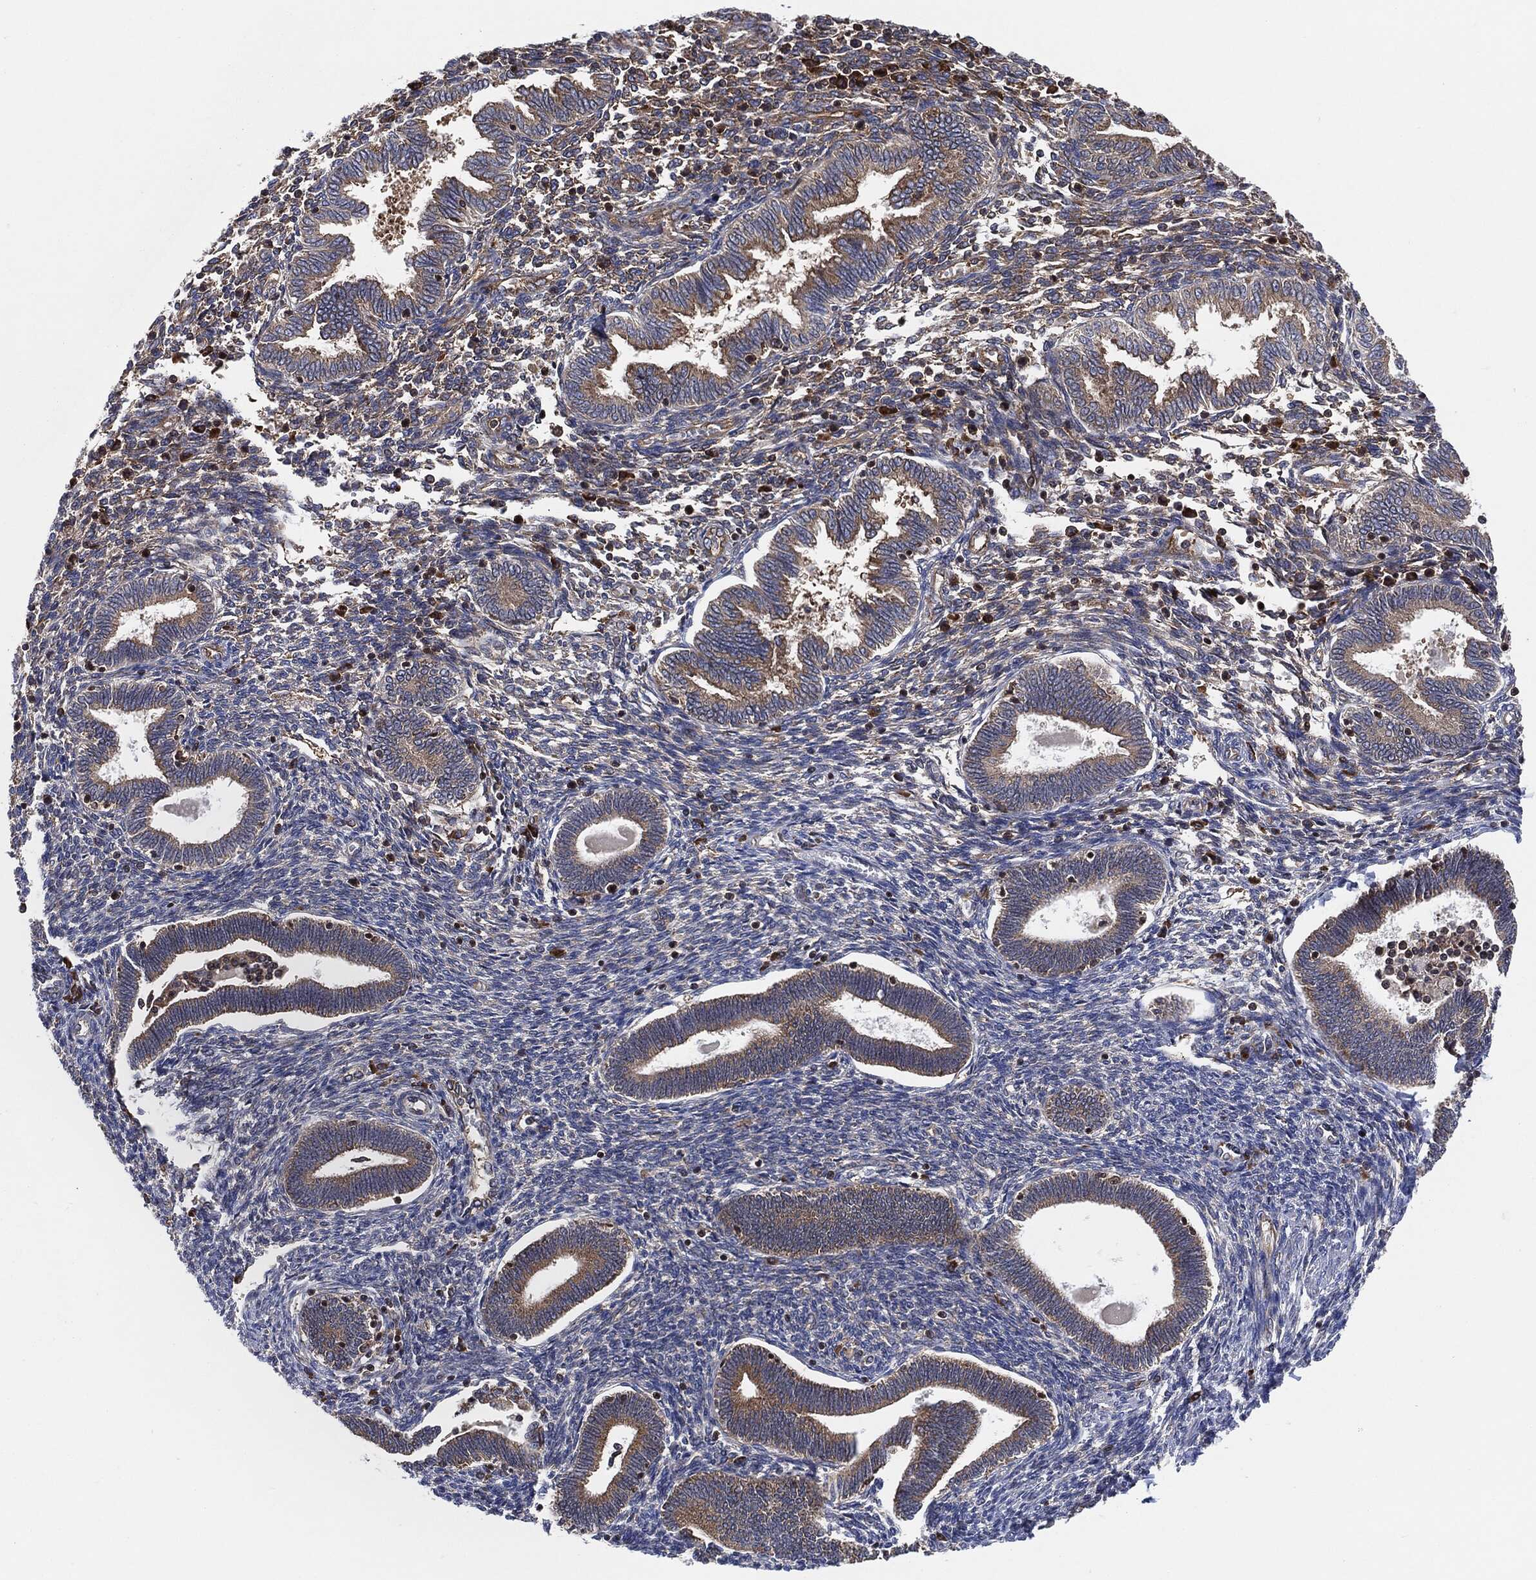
{"staining": {"intensity": "weak", "quantity": "<25%", "location": "cytoplasmic/membranous"}, "tissue": "endometrium", "cell_type": "Cells in endometrial stroma", "image_type": "normal", "snomed": [{"axis": "morphology", "description": "Normal tissue, NOS"}, {"axis": "topography", "description": "Endometrium"}], "caption": "There is no significant staining in cells in endometrial stroma of endometrium. (DAB IHC with hematoxylin counter stain).", "gene": "EIF2S2", "patient": {"sex": "female", "age": 42}}